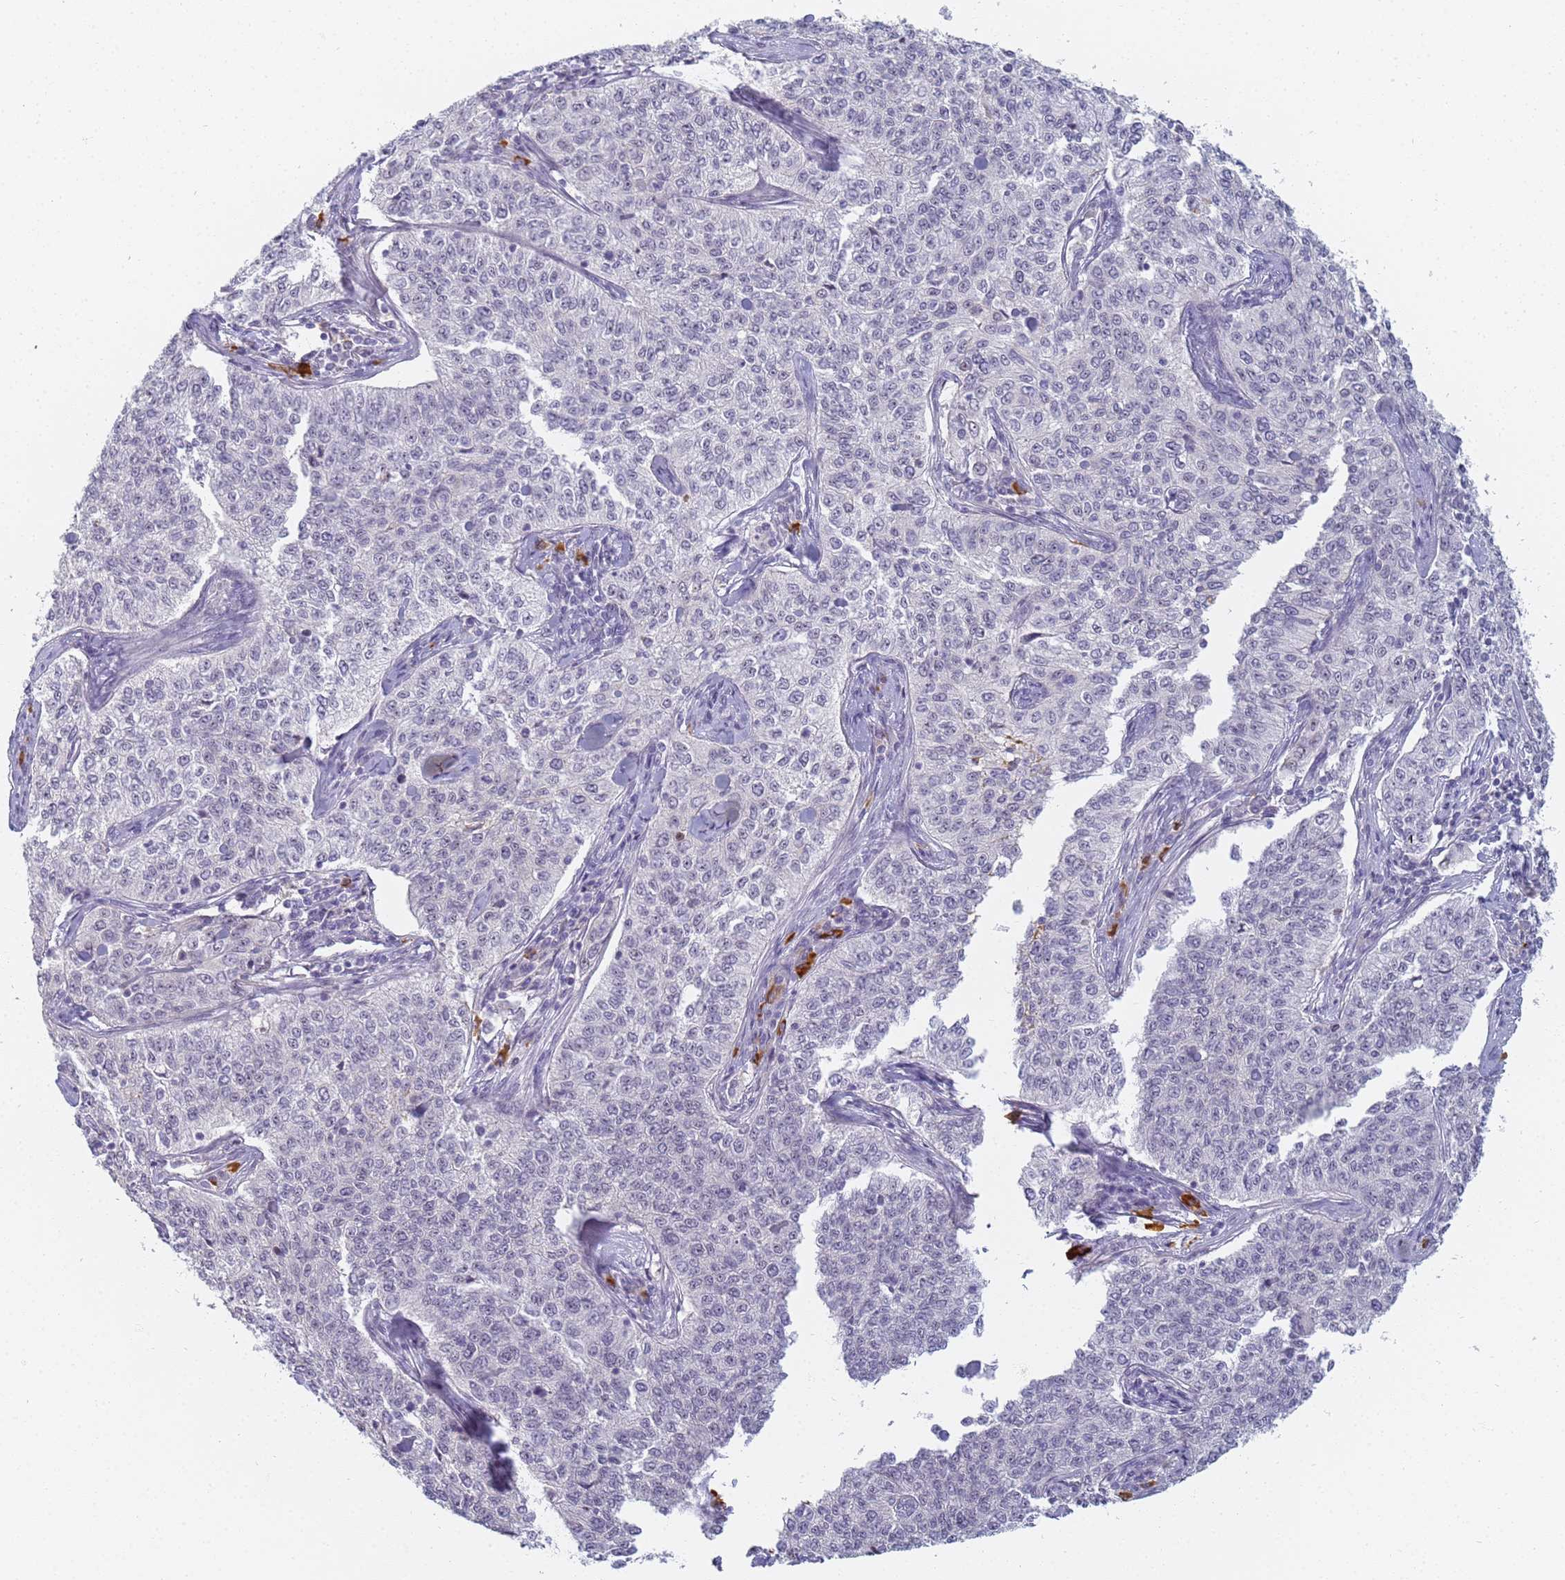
{"staining": {"intensity": "negative", "quantity": "none", "location": "none"}, "tissue": "cervical cancer", "cell_type": "Tumor cells", "image_type": "cancer", "snomed": [{"axis": "morphology", "description": "Squamous cell carcinoma, NOS"}, {"axis": "topography", "description": "Cervix"}], "caption": "A micrograph of squamous cell carcinoma (cervical) stained for a protein demonstrates no brown staining in tumor cells.", "gene": "SLC38A9", "patient": {"sex": "female", "age": 35}}